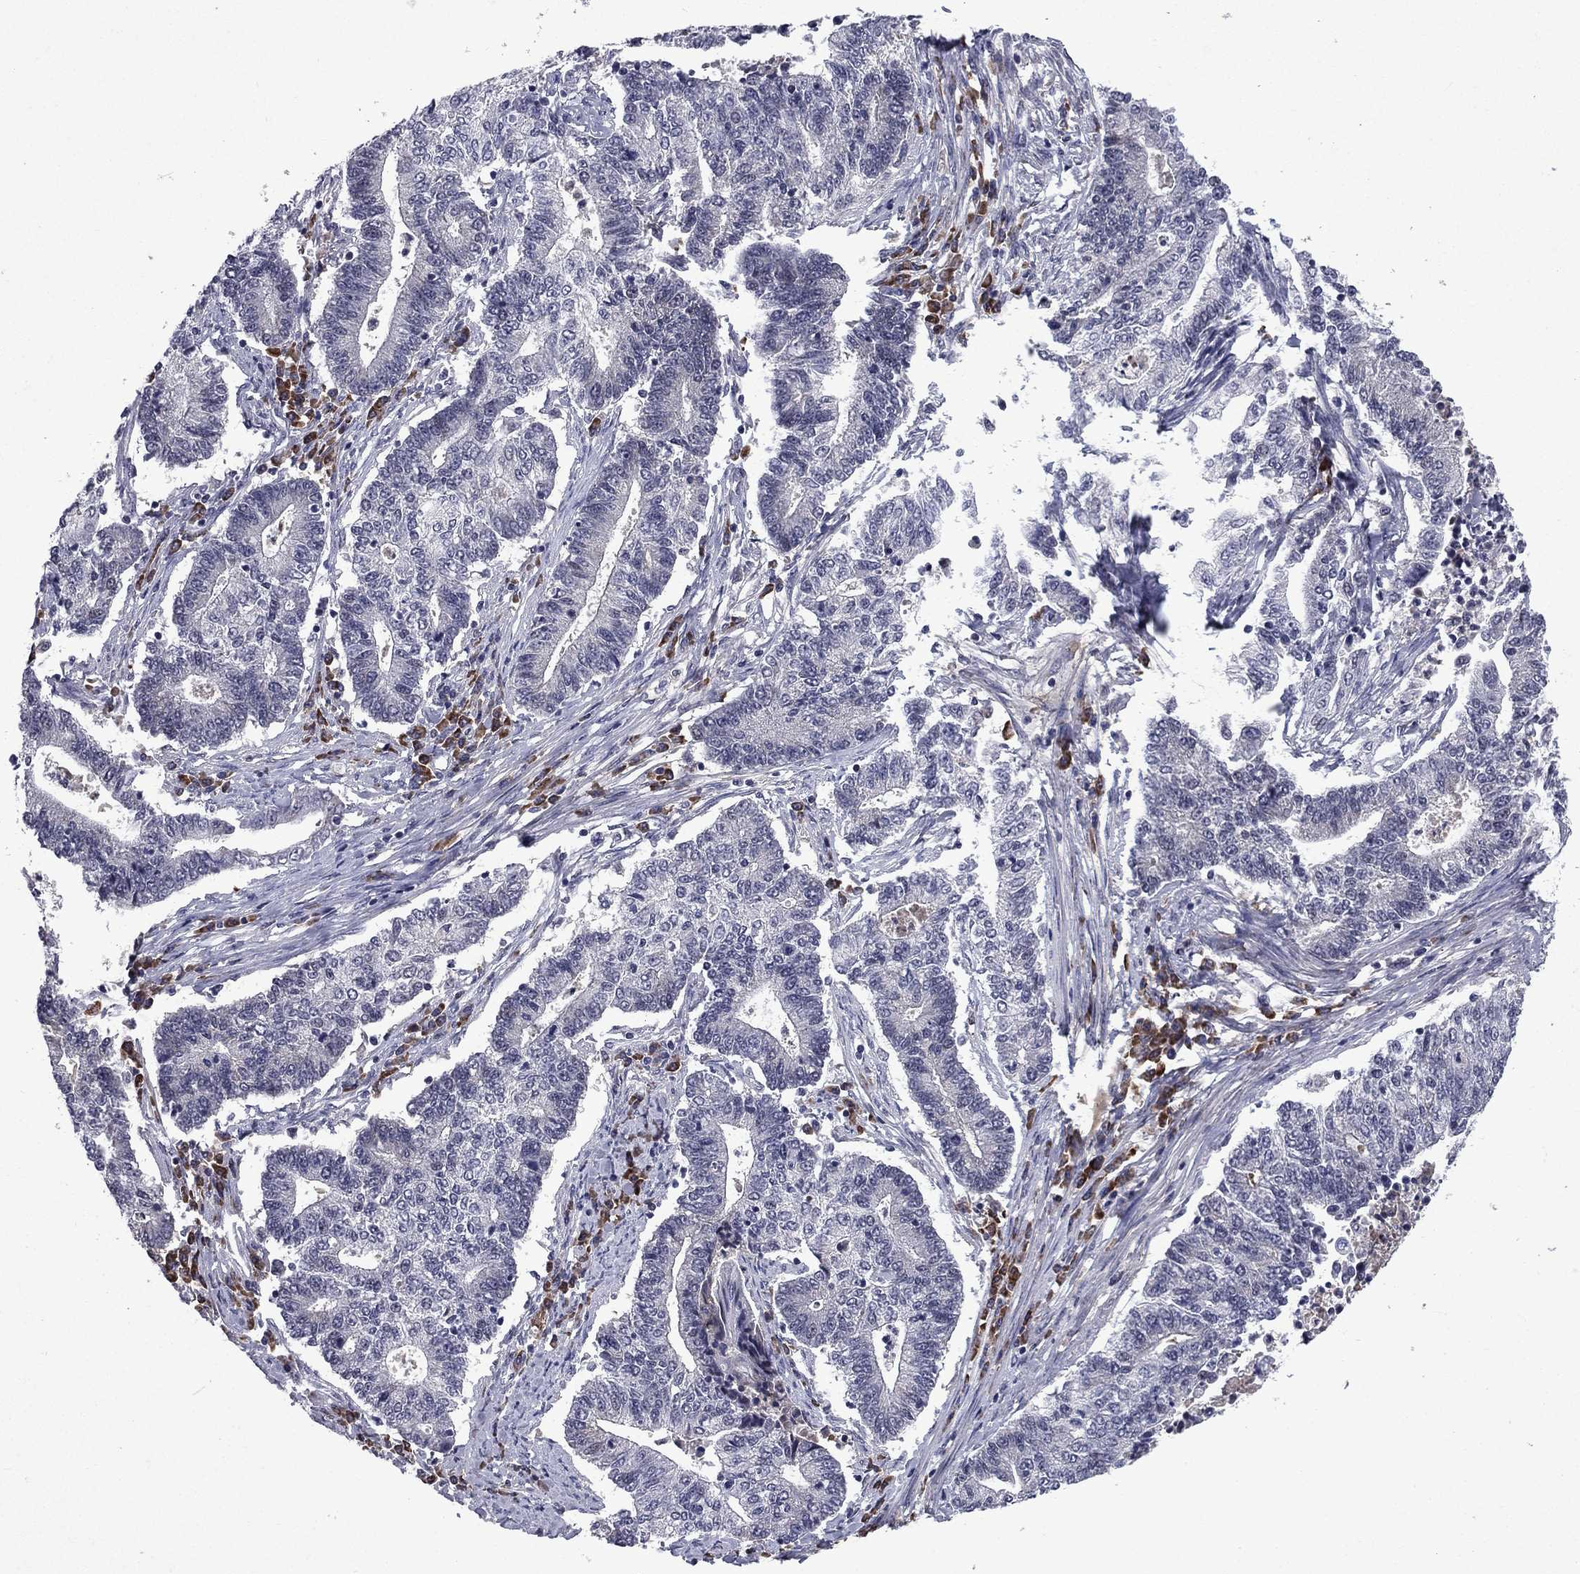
{"staining": {"intensity": "negative", "quantity": "none", "location": "none"}, "tissue": "endometrial cancer", "cell_type": "Tumor cells", "image_type": "cancer", "snomed": [{"axis": "morphology", "description": "Adenocarcinoma, NOS"}, {"axis": "topography", "description": "Uterus"}, {"axis": "topography", "description": "Endometrium"}], "caption": "A high-resolution photomicrograph shows IHC staining of adenocarcinoma (endometrial), which reveals no significant expression in tumor cells. (DAB immunohistochemistry (IHC) with hematoxylin counter stain).", "gene": "ECM1", "patient": {"sex": "female", "age": 54}}